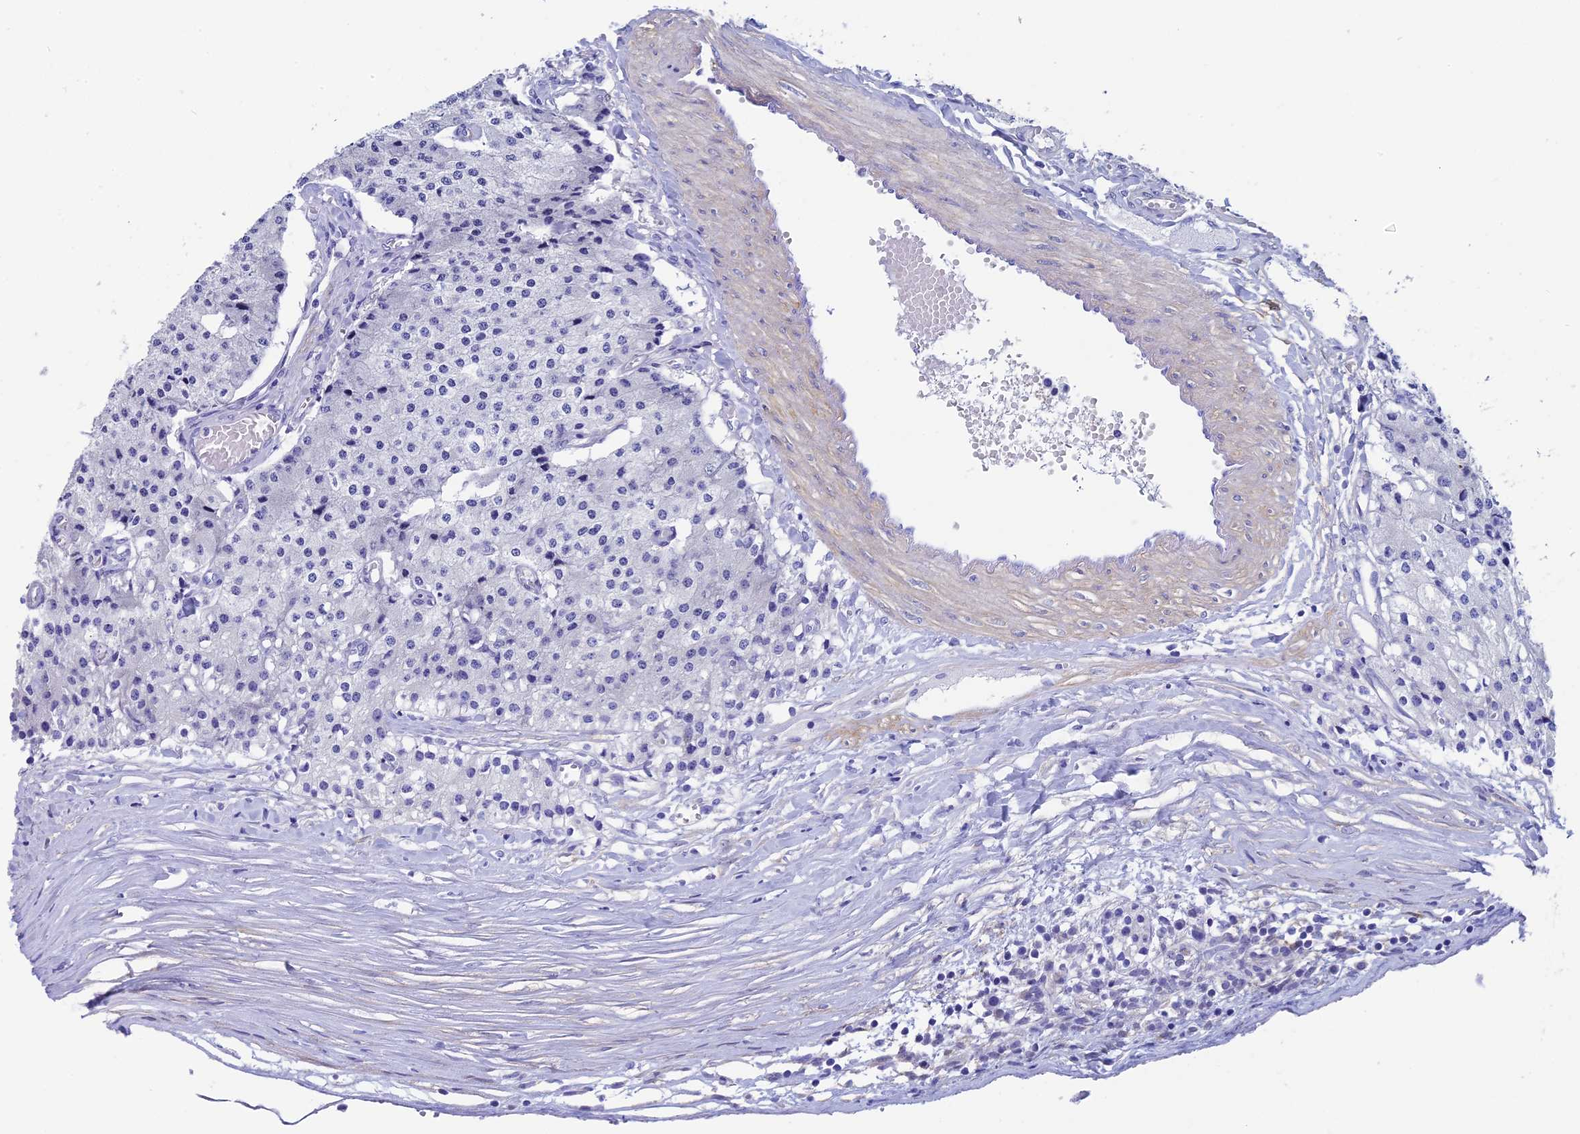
{"staining": {"intensity": "negative", "quantity": "none", "location": "none"}, "tissue": "carcinoid", "cell_type": "Tumor cells", "image_type": "cancer", "snomed": [{"axis": "morphology", "description": "Carcinoid, malignant, NOS"}, {"axis": "topography", "description": "Colon"}], "caption": "Carcinoid was stained to show a protein in brown. There is no significant positivity in tumor cells.", "gene": "ADH7", "patient": {"sex": "female", "age": 52}}